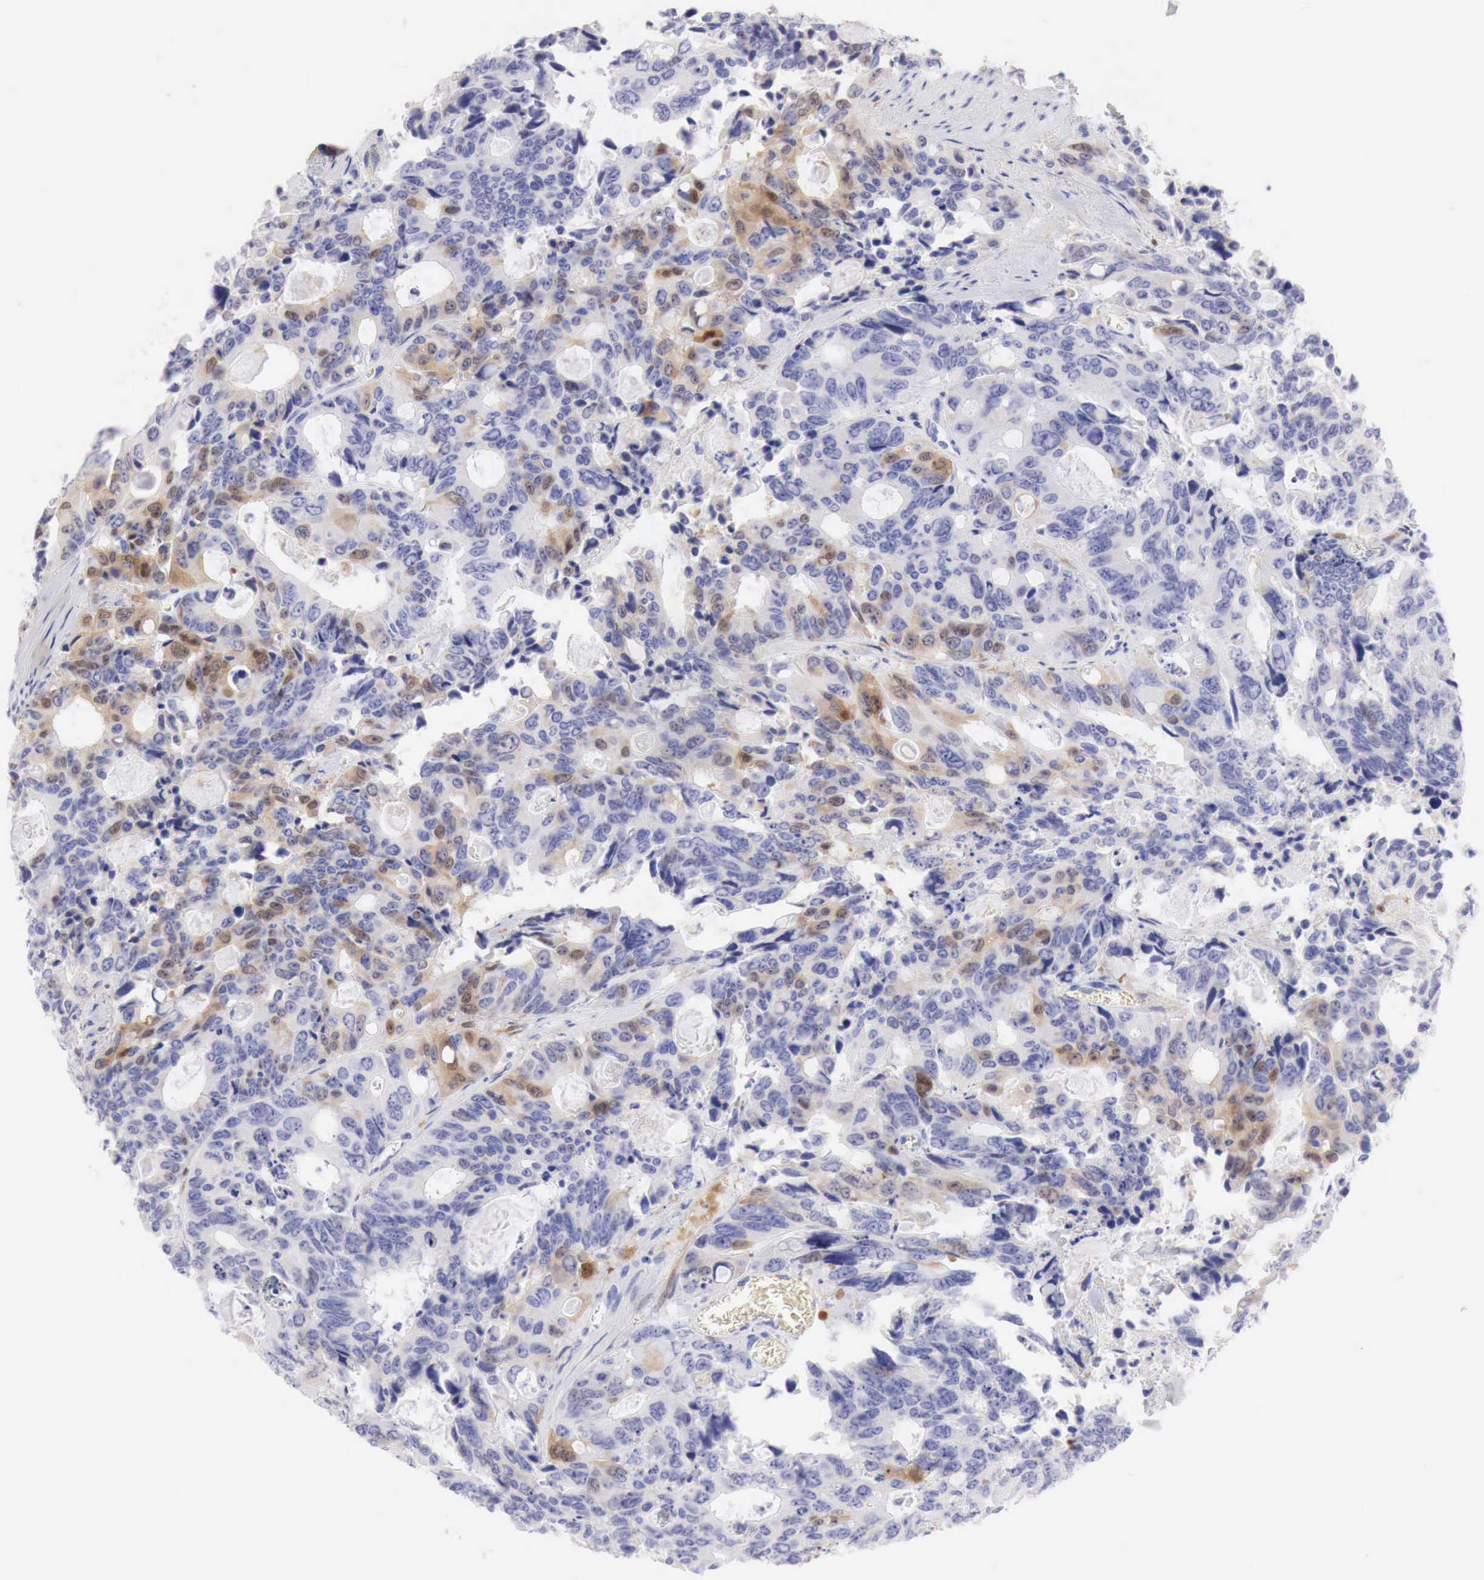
{"staining": {"intensity": "moderate", "quantity": "<25%", "location": "cytoplasmic/membranous"}, "tissue": "colorectal cancer", "cell_type": "Tumor cells", "image_type": "cancer", "snomed": [{"axis": "morphology", "description": "Adenocarcinoma, NOS"}, {"axis": "topography", "description": "Rectum"}], "caption": "Immunohistochemical staining of human colorectal cancer displays low levels of moderate cytoplasmic/membranous protein staining in about <25% of tumor cells.", "gene": "CDKN2A", "patient": {"sex": "male", "age": 76}}